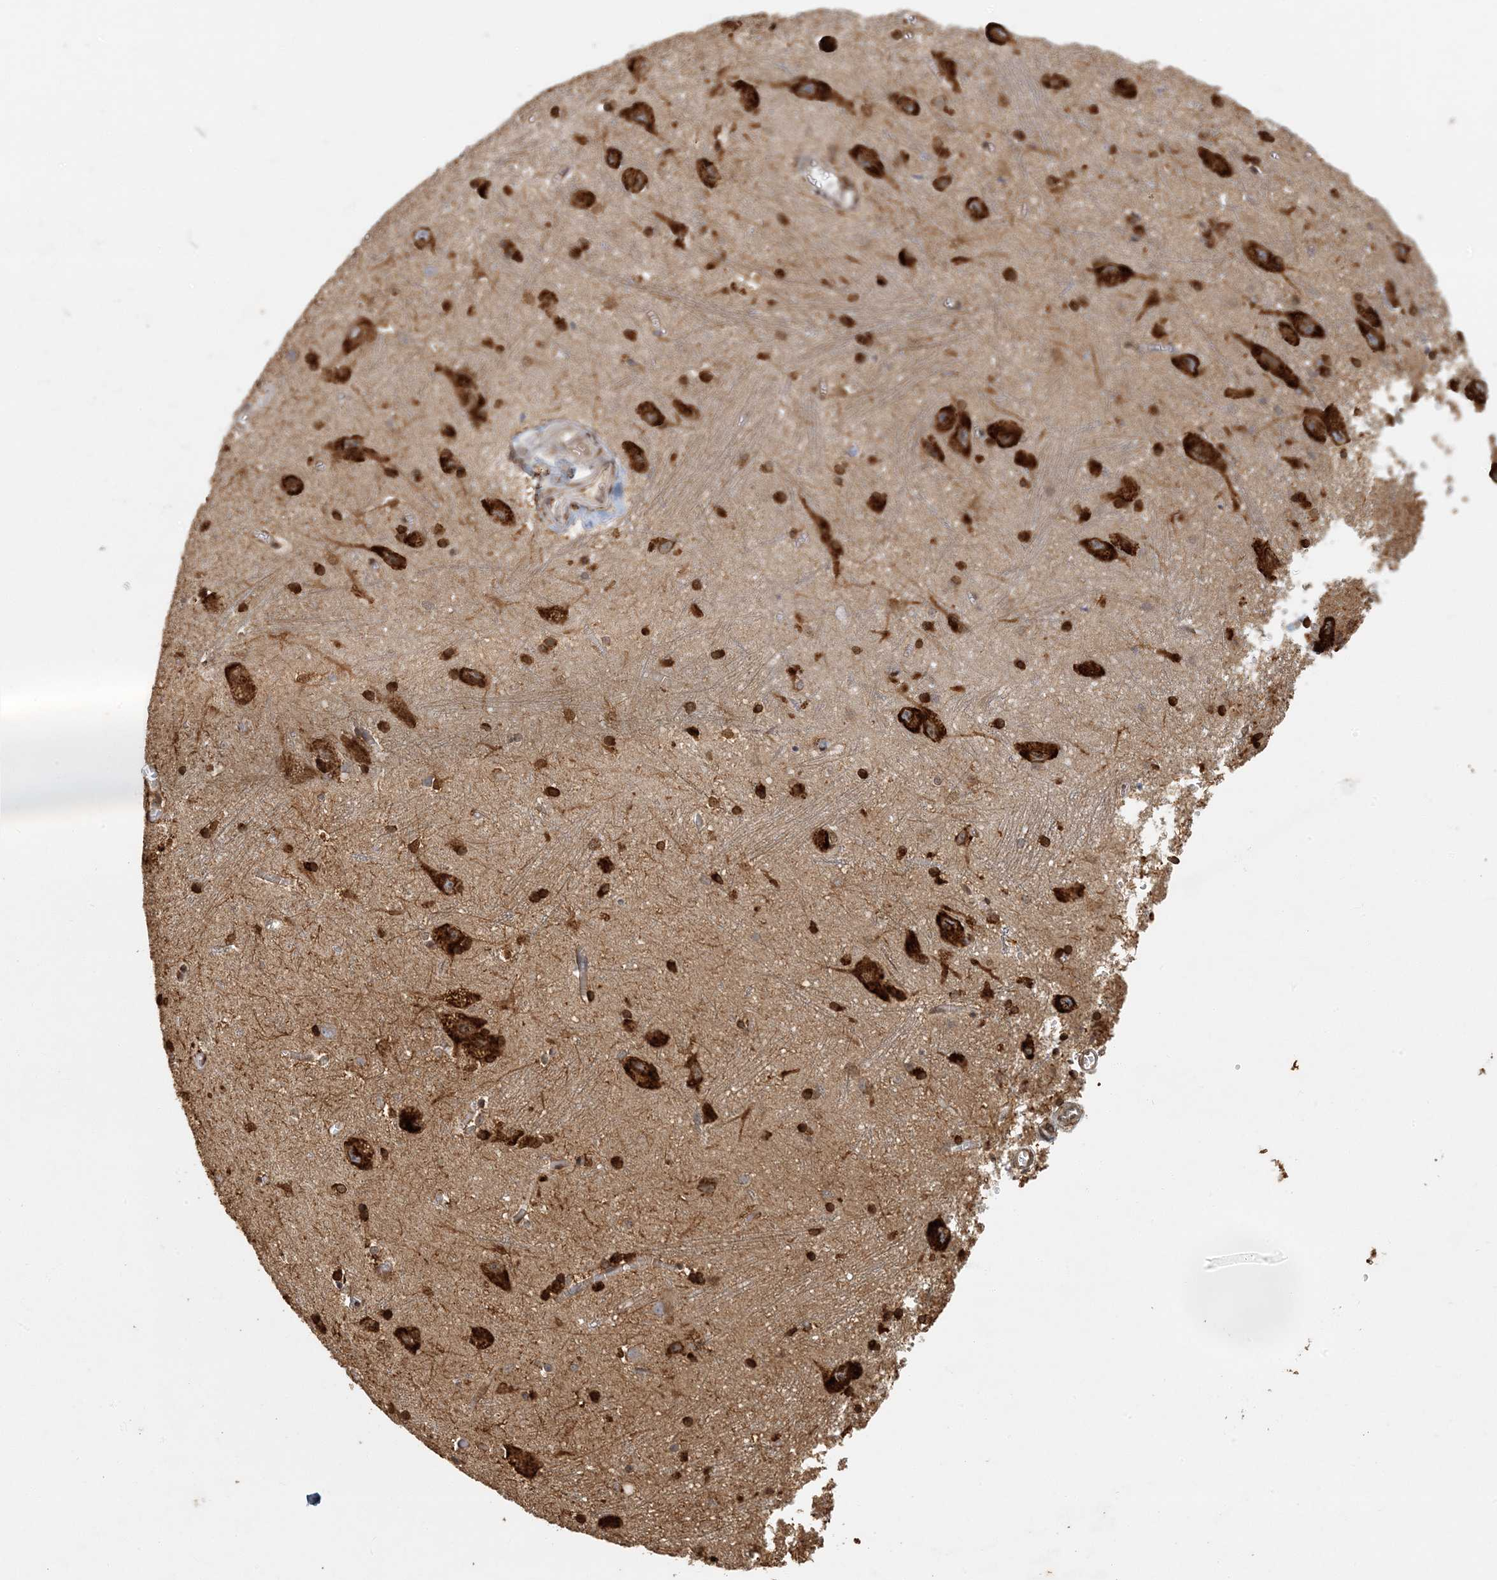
{"staining": {"intensity": "strong", "quantity": "<25%", "location": "cytoplasmic/membranous"}, "tissue": "caudate", "cell_type": "Glial cells", "image_type": "normal", "snomed": [{"axis": "morphology", "description": "Normal tissue, NOS"}, {"axis": "topography", "description": "Lateral ventricle wall"}], "caption": "Normal caudate exhibits strong cytoplasmic/membranous staining in about <25% of glial cells, visualized by immunohistochemistry.", "gene": "AK9", "patient": {"sex": "male", "age": 37}}